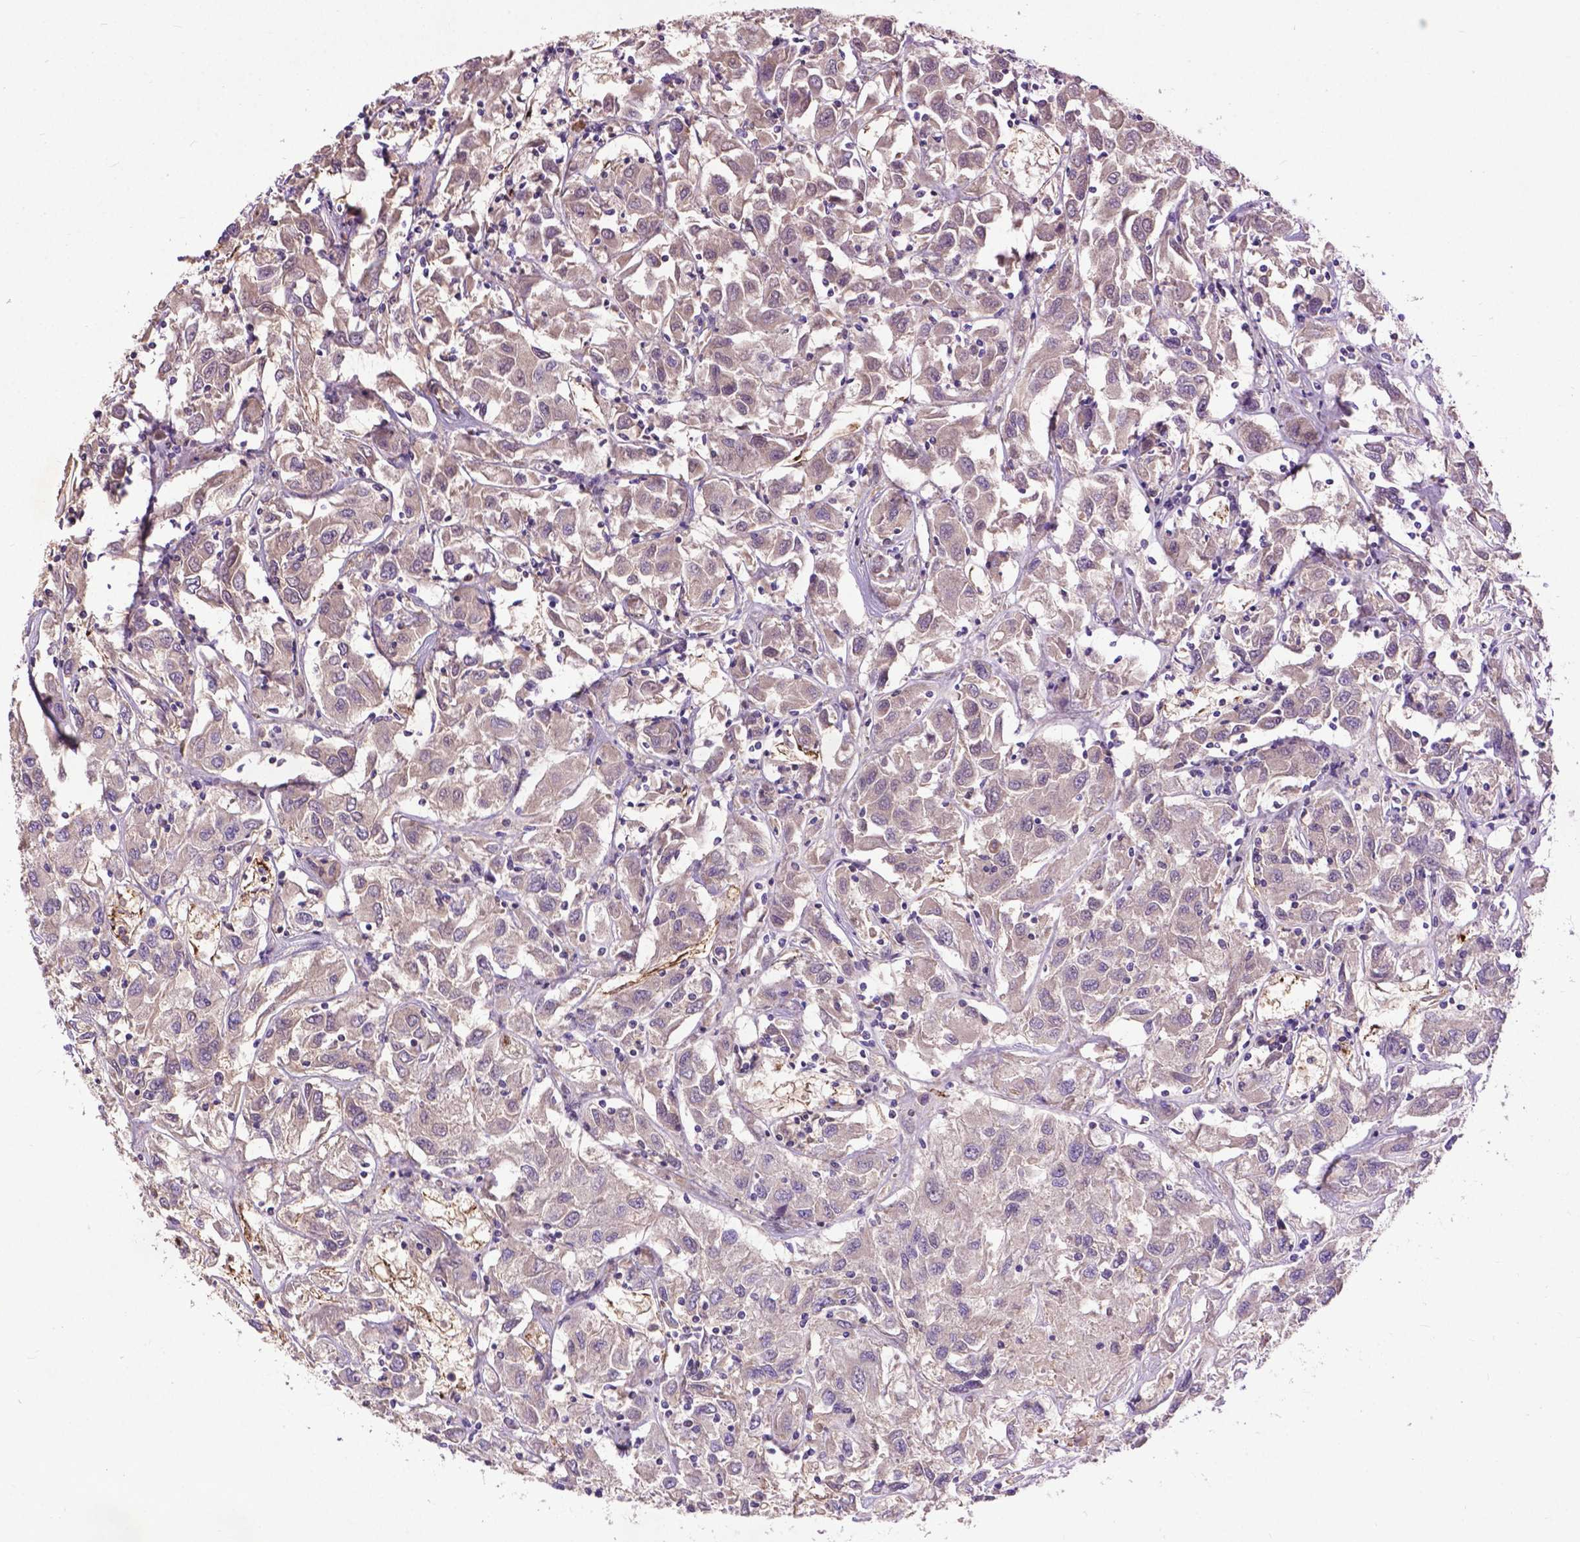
{"staining": {"intensity": "negative", "quantity": "none", "location": "none"}, "tissue": "renal cancer", "cell_type": "Tumor cells", "image_type": "cancer", "snomed": [{"axis": "morphology", "description": "Adenocarcinoma, NOS"}, {"axis": "topography", "description": "Kidney"}], "caption": "Tumor cells show no significant protein positivity in renal cancer. (Brightfield microscopy of DAB immunohistochemistry at high magnification).", "gene": "ZNF337", "patient": {"sex": "female", "age": 76}}